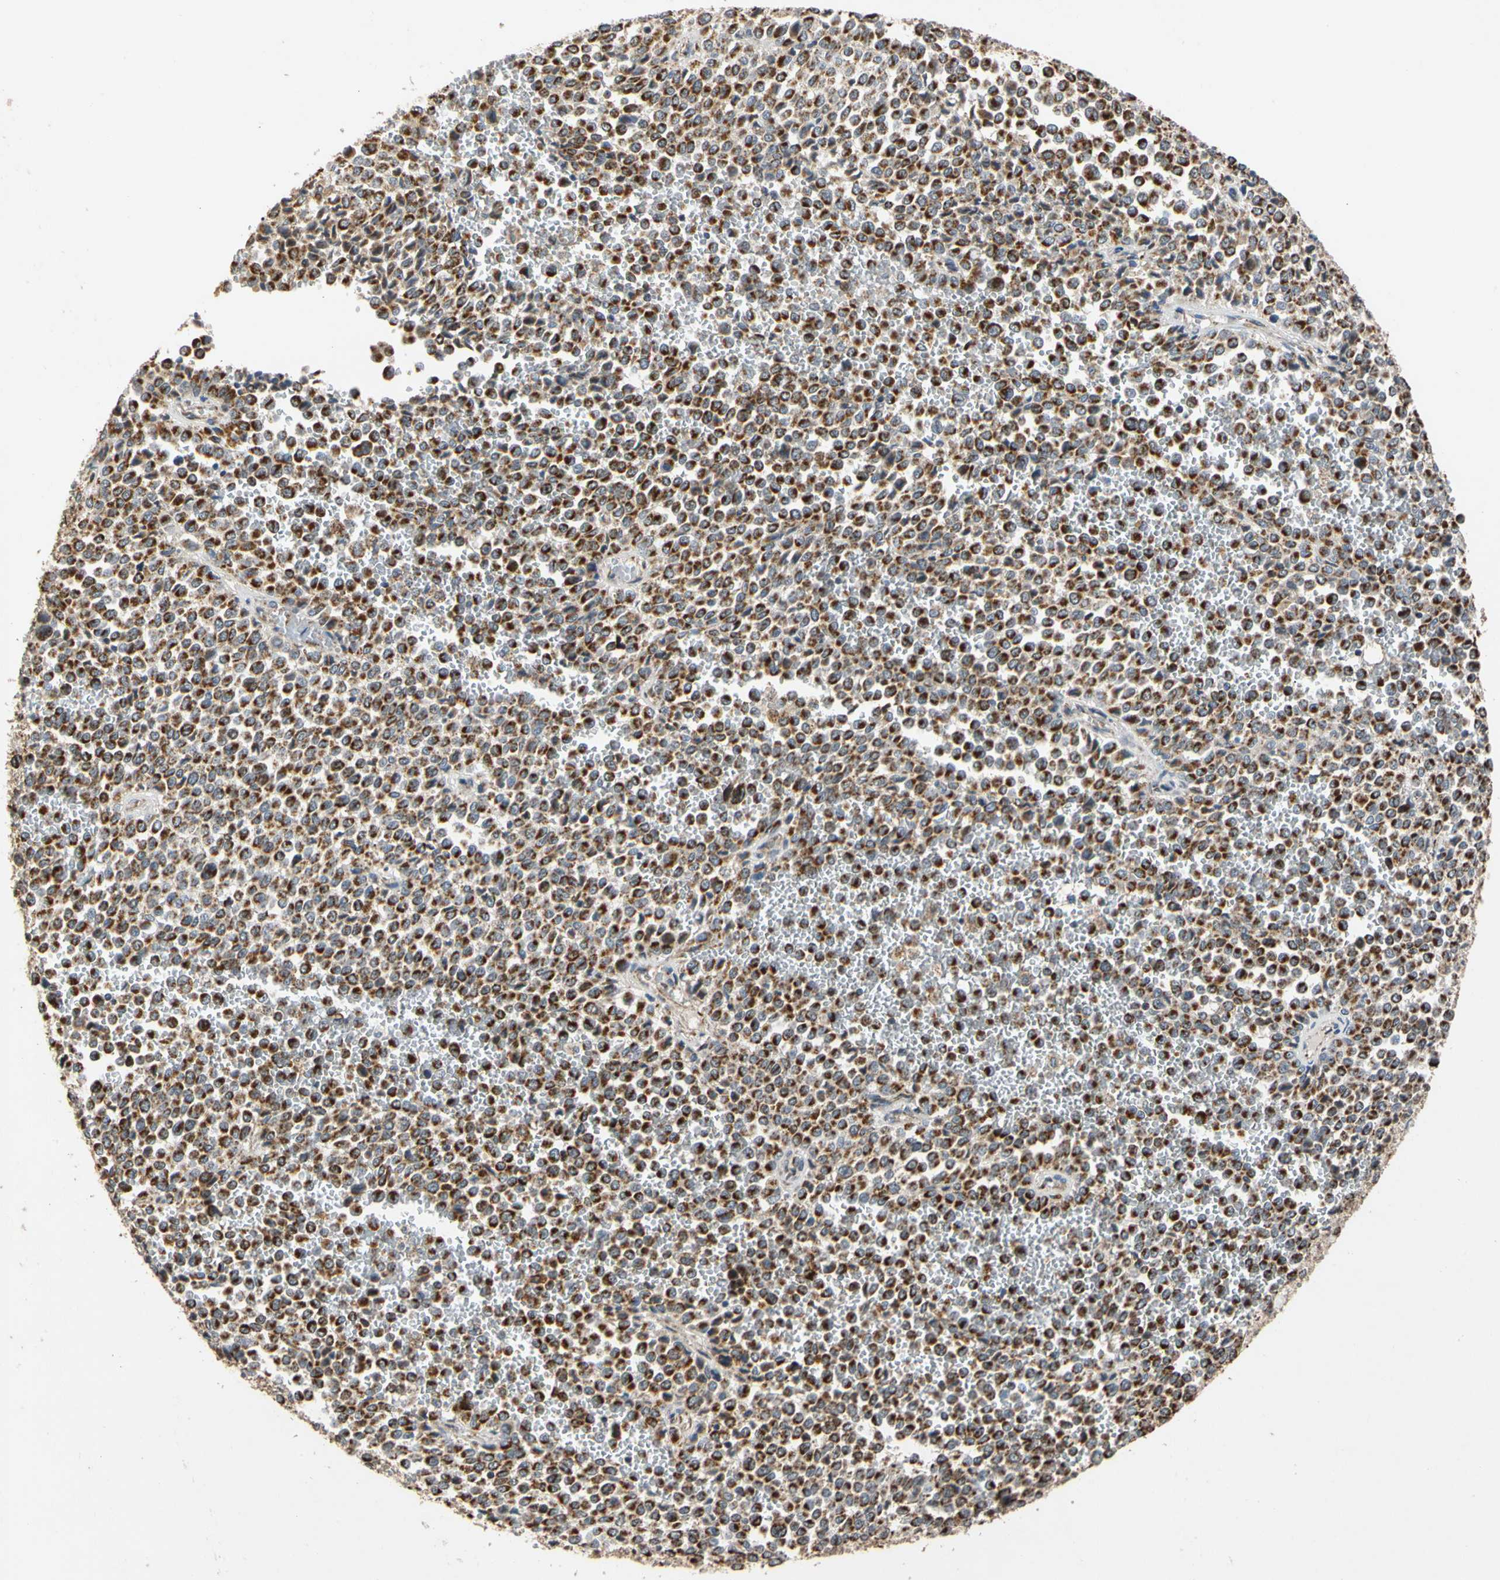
{"staining": {"intensity": "strong", "quantity": ">75%", "location": "cytoplasmic/membranous"}, "tissue": "melanoma", "cell_type": "Tumor cells", "image_type": "cancer", "snomed": [{"axis": "morphology", "description": "Malignant melanoma, Metastatic site"}, {"axis": "topography", "description": "Pancreas"}], "caption": "Malignant melanoma (metastatic site) stained with a brown dye shows strong cytoplasmic/membranous positive staining in approximately >75% of tumor cells.", "gene": "GPD2", "patient": {"sex": "female", "age": 30}}